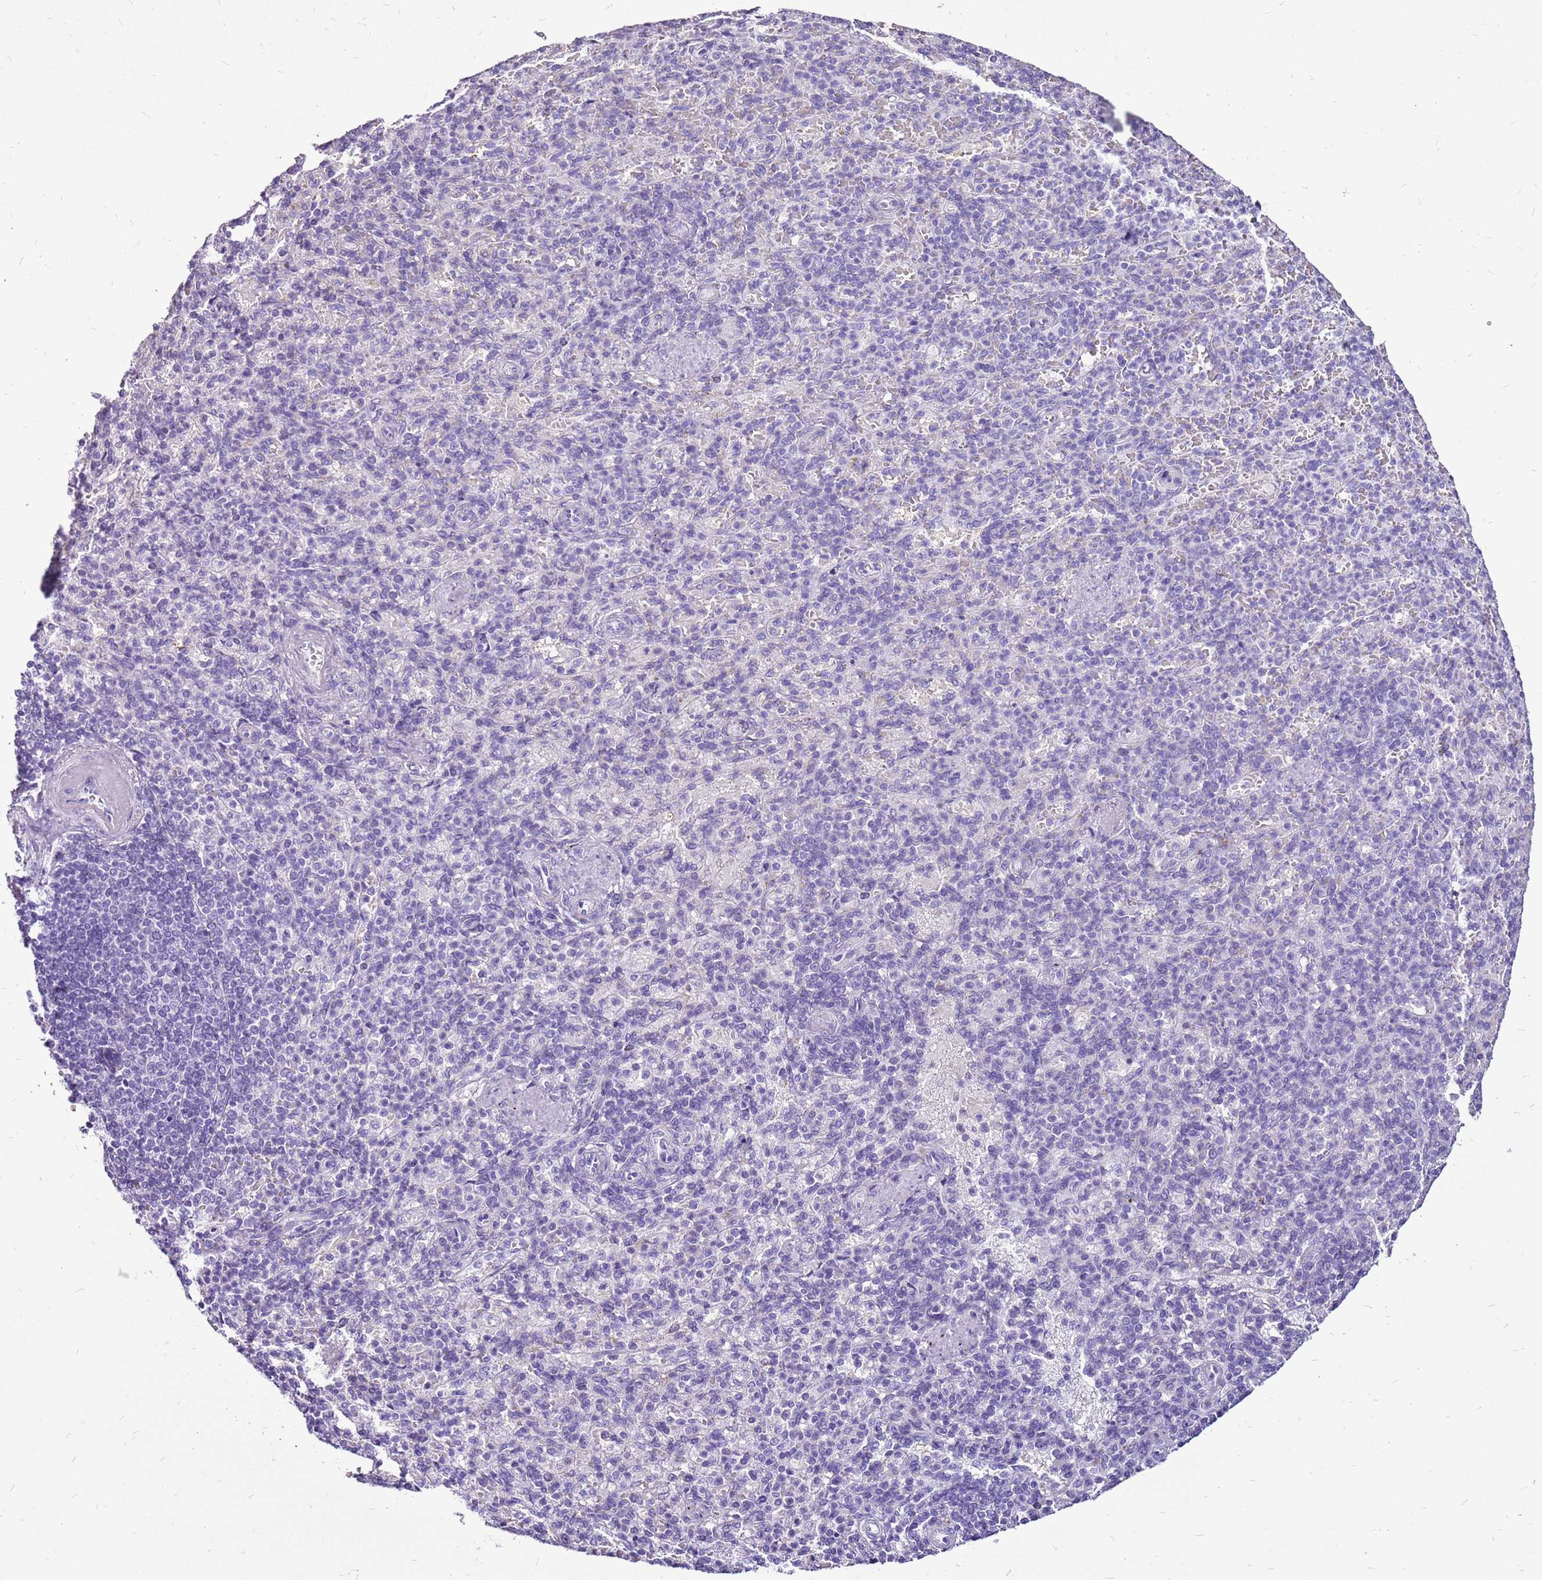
{"staining": {"intensity": "negative", "quantity": "none", "location": "none"}, "tissue": "spleen", "cell_type": "Cells in red pulp", "image_type": "normal", "snomed": [{"axis": "morphology", "description": "Normal tissue, NOS"}, {"axis": "topography", "description": "Spleen"}], "caption": "A high-resolution micrograph shows IHC staining of normal spleen, which shows no significant positivity in cells in red pulp.", "gene": "ACSS3", "patient": {"sex": "female", "age": 74}}